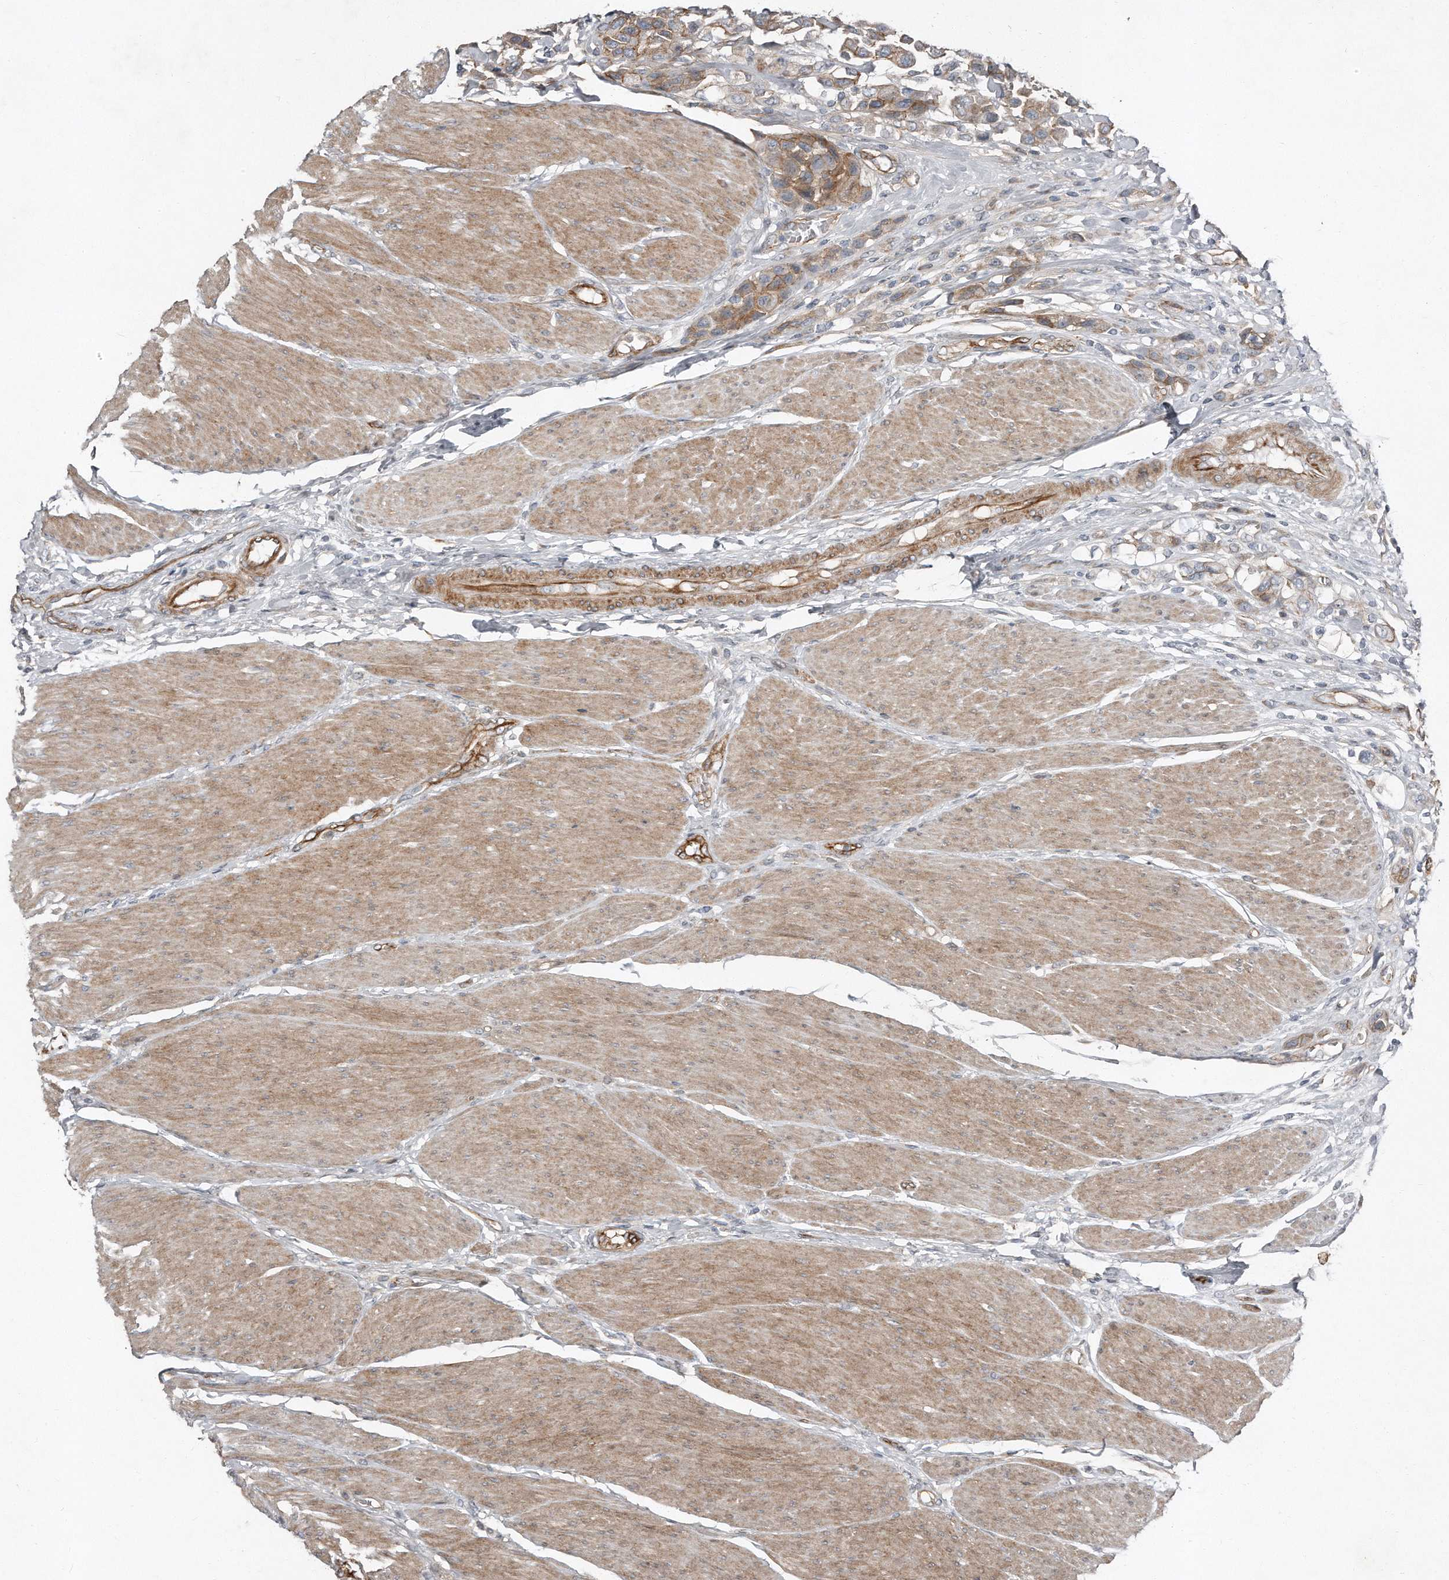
{"staining": {"intensity": "weak", "quantity": ">75%", "location": "cytoplasmic/membranous"}, "tissue": "urothelial cancer", "cell_type": "Tumor cells", "image_type": "cancer", "snomed": [{"axis": "morphology", "description": "Urothelial carcinoma, High grade"}, {"axis": "topography", "description": "Urinary bladder"}], "caption": "A micrograph of urothelial cancer stained for a protein reveals weak cytoplasmic/membranous brown staining in tumor cells. (IHC, brightfield microscopy, high magnification).", "gene": "SNAP47", "patient": {"sex": "male", "age": 50}}